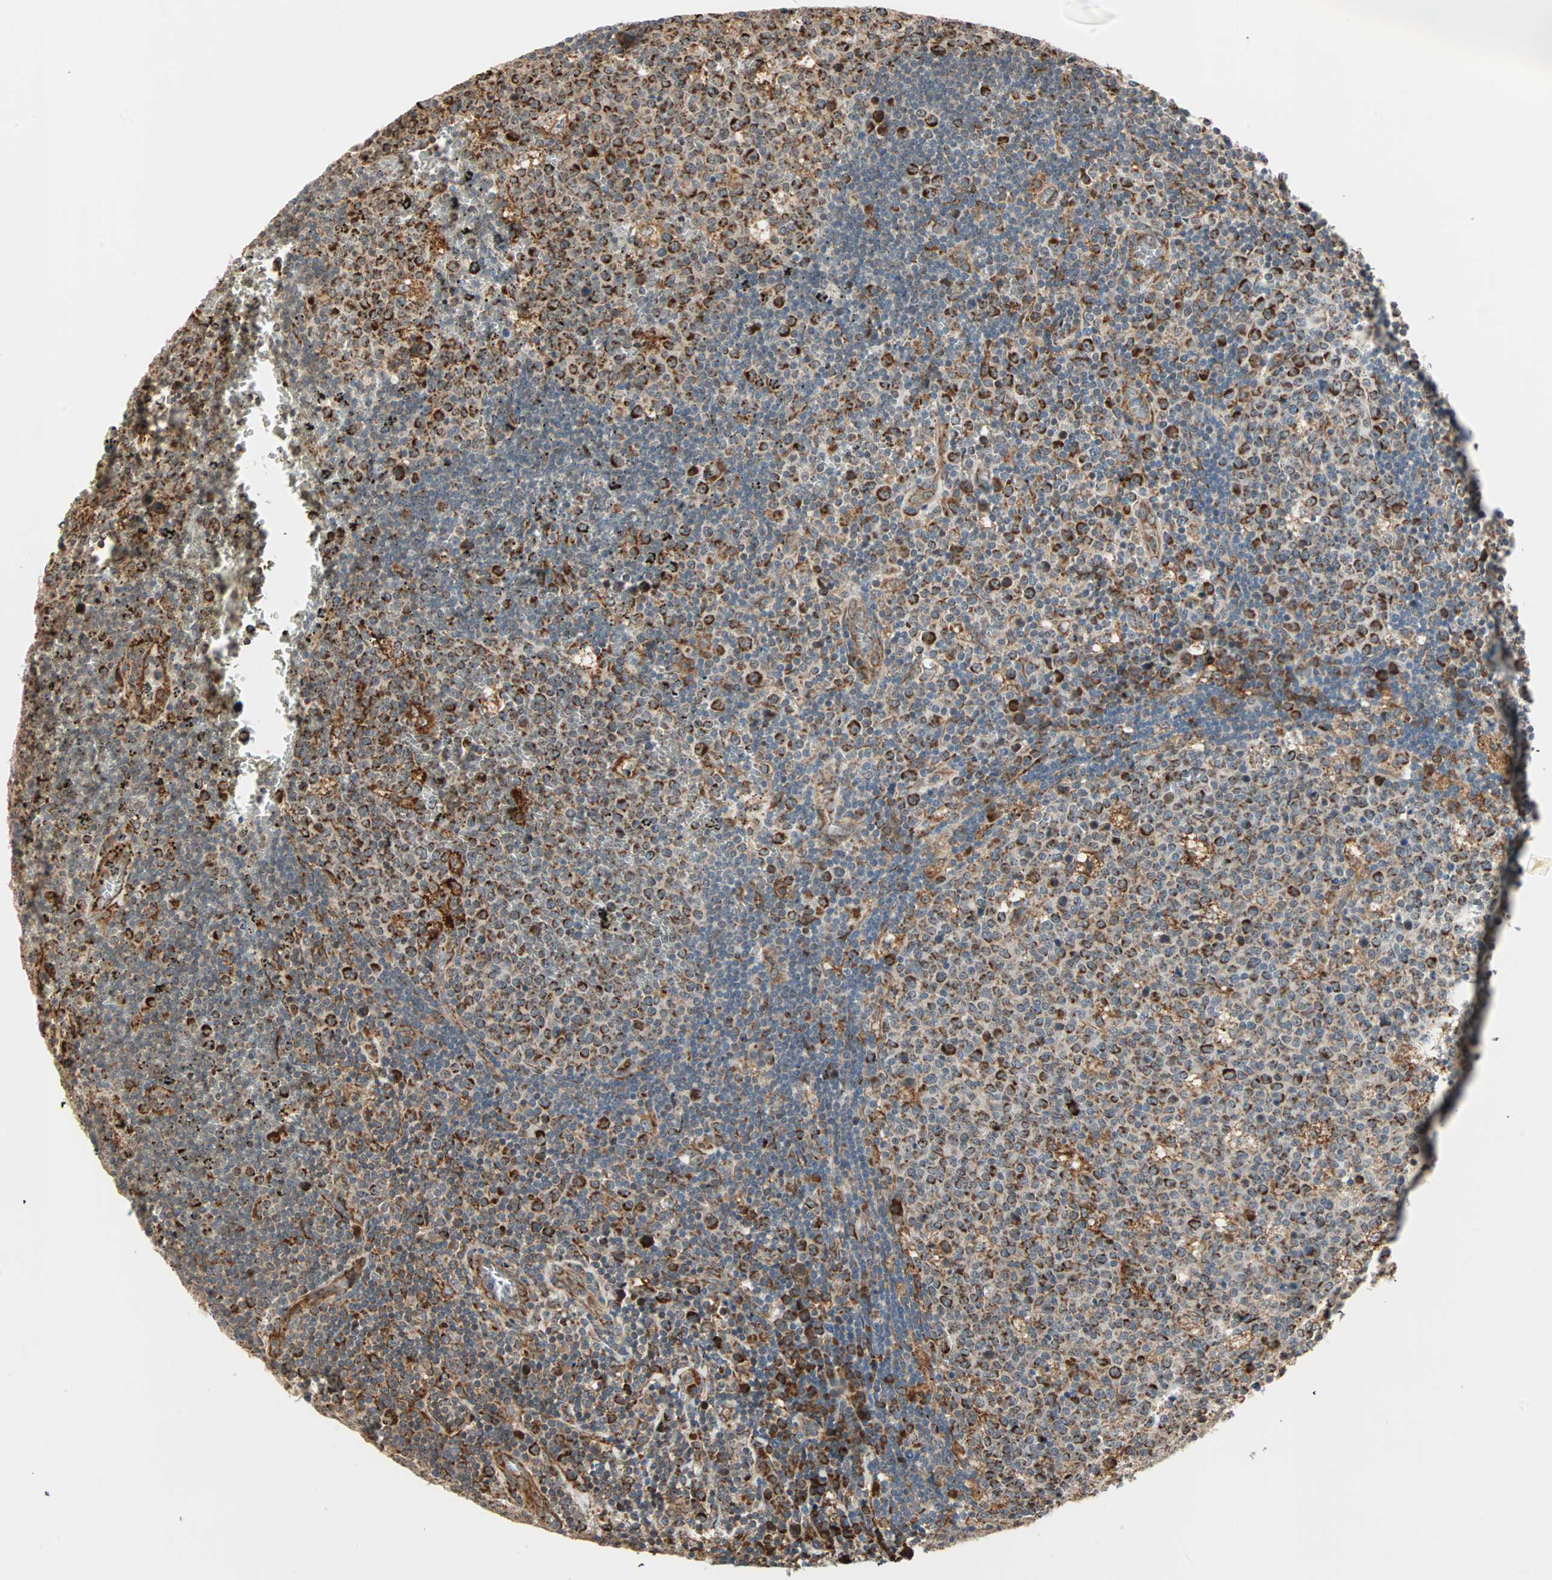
{"staining": {"intensity": "strong", "quantity": ">75%", "location": "cytoplasmic/membranous"}, "tissue": "lymph node", "cell_type": "Germinal center cells", "image_type": "normal", "snomed": [{"axis": "morphology", "description": "Normal tissue, NOS"}, {"axis": "topography", "description": "Lymph node"}, {"axis": "topography", "description": "Salivary gland"}], "caption": "A high-resolution histopathology image shows immunohistochemistry staining of normal lymph node, which displays strong cytoplasmic/membranous expression in about >75% of germinal center cells. (DAB (3,3'-diaminobenzidine) IHC with brightfield microscopy, high magnification).", "gene": "P4HA1", "patient": {"sex": "male", "age": 8}}